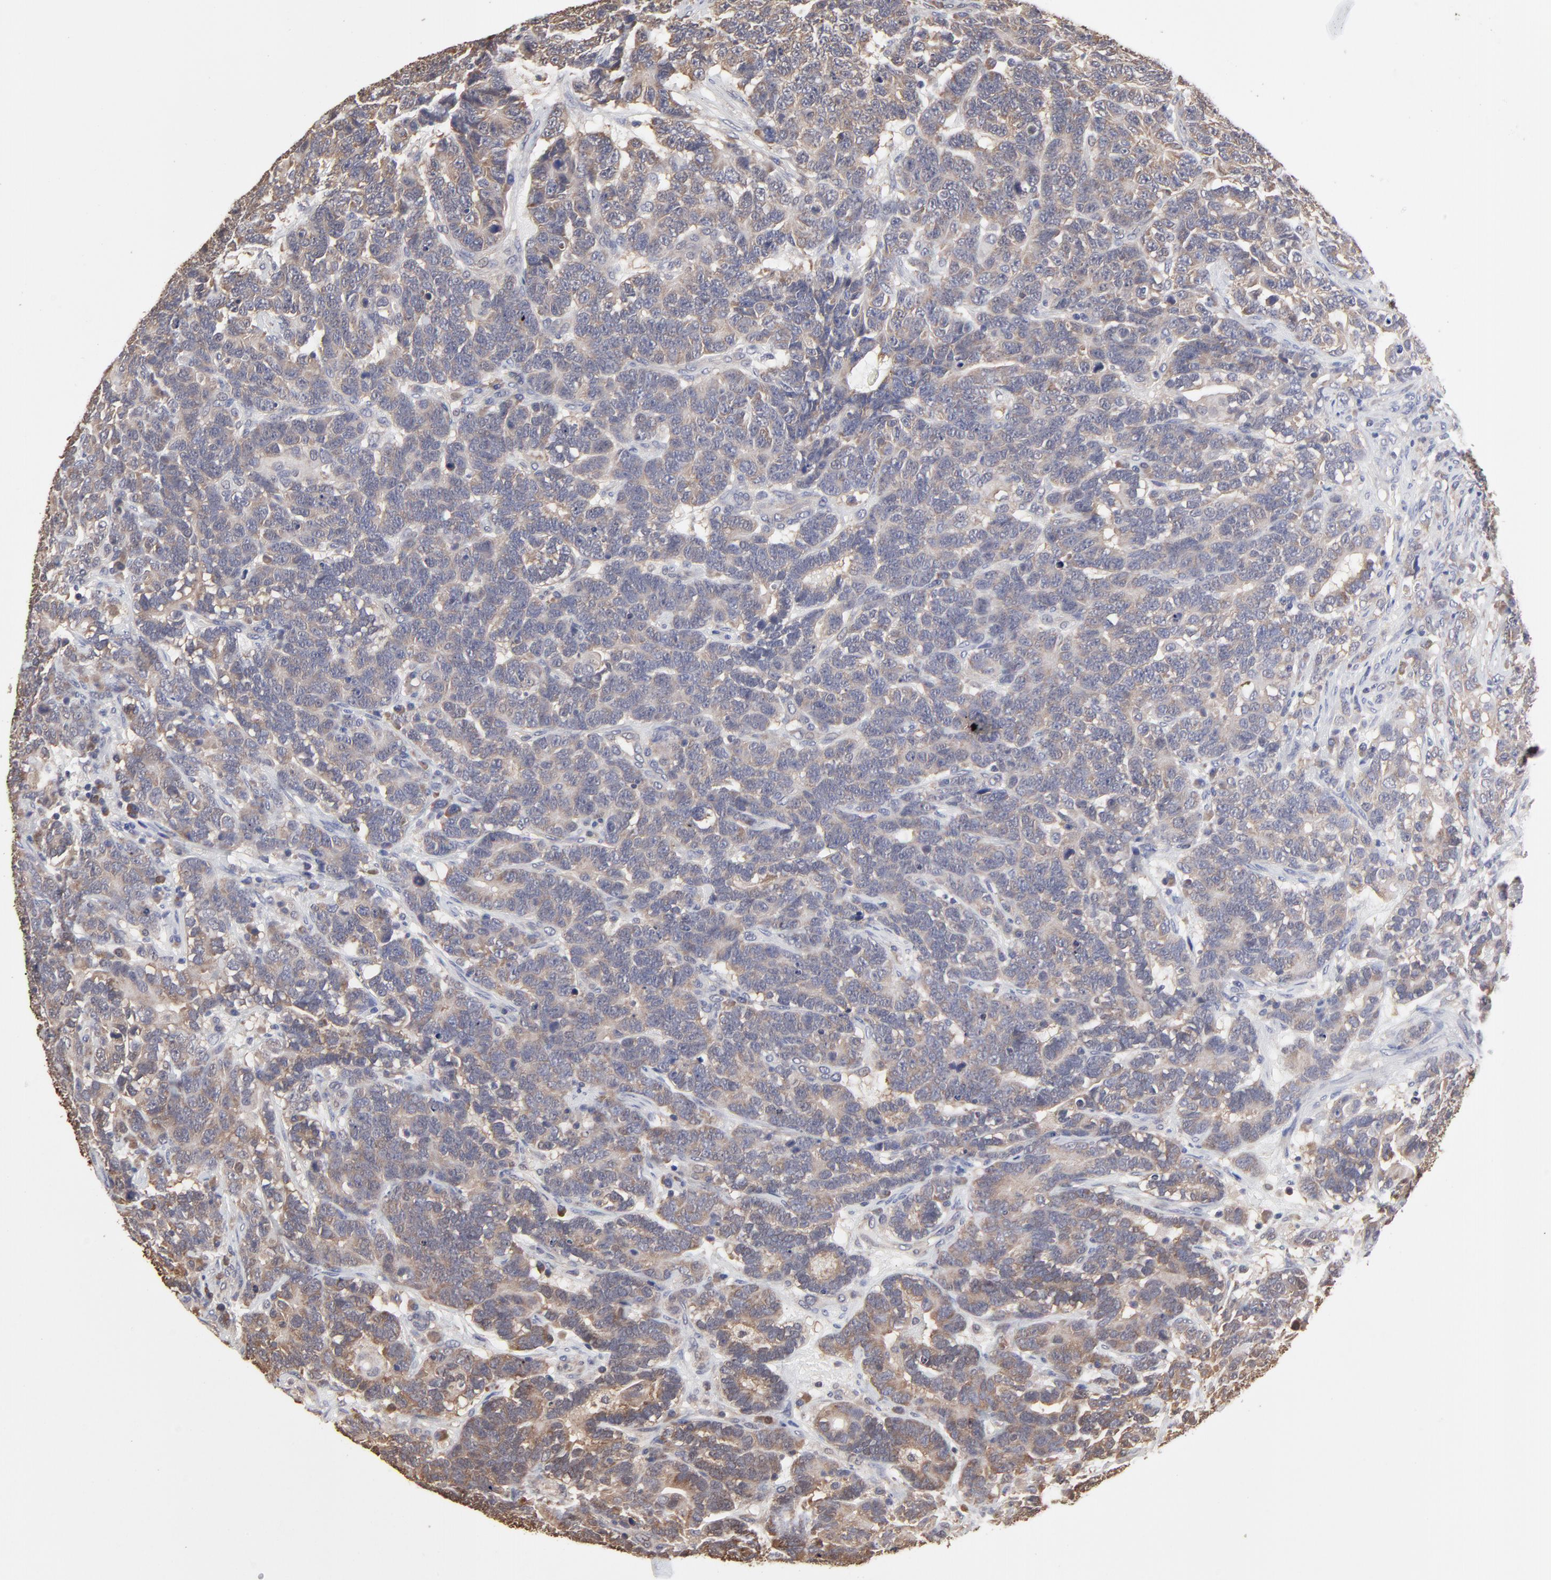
{"staining": {"intensity": "weak", "quantity": ">75%", "location": "cytoplasmic/membranous"}, "tissue": "testis cancer", "cell_type": "Tumor cells", "image_type": "cancer", "snomed": [{"axis": "morphology", "description": "Carcinoma, Embryonal, NOS"}, {"axis": "topography", "description": "Testis"}], "caption": "Embryonal carcinoma (testis) stained for a protein displays weak cytoplasmic/membranous positivity in tumor cells.", "gene": "CCT2", "patient": {"sex": "male", "age": 26}}